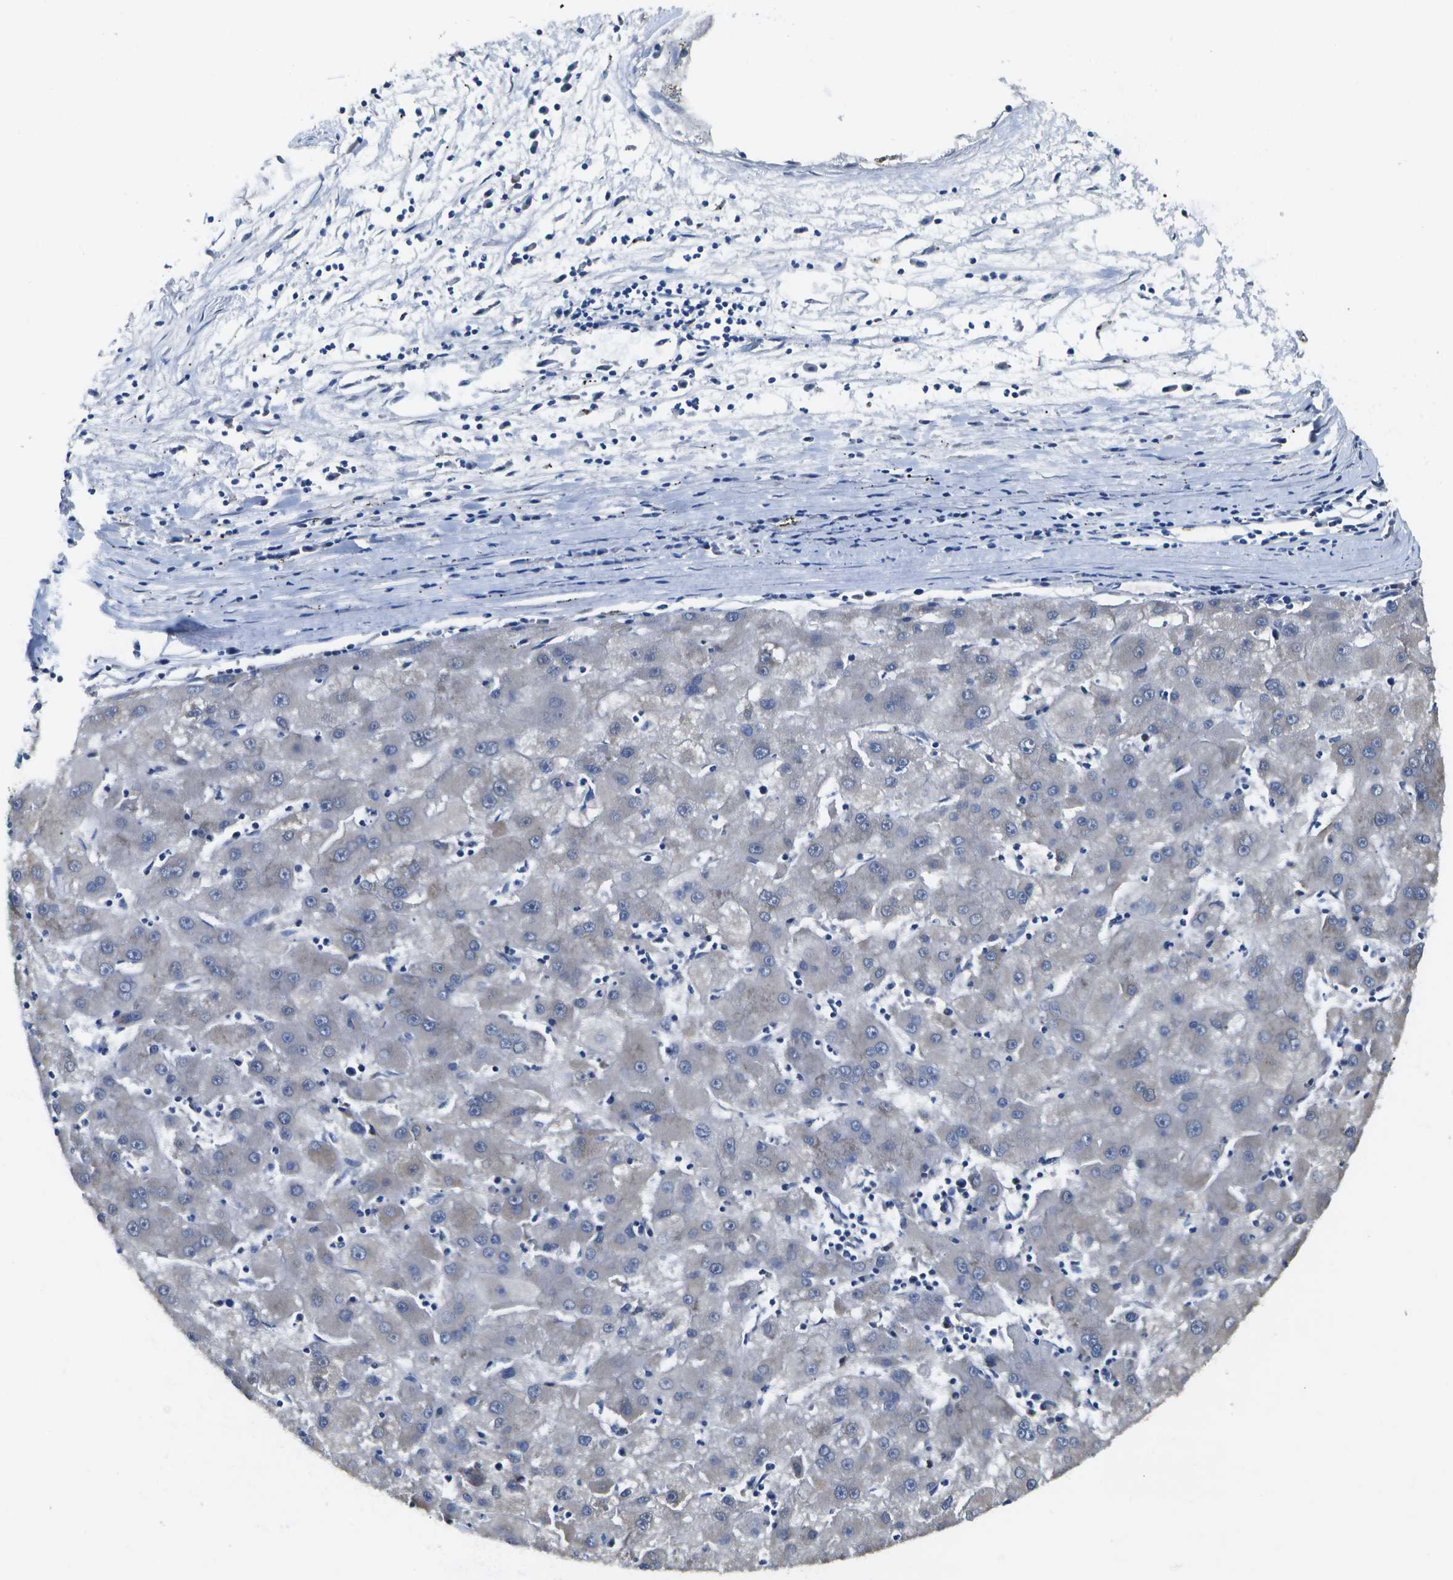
{"staining": {"intensity": "negative", "quantity": "none", "location": "none"}, "tissue": "liver cancer", "cell_type": "Tumor cells", "image_type": "cancer", "snomed": [{"axis": "morphology", "description": "Carcinoma, Hepatocellular, NOS"}, {"axis": "topography", "description": "Liver"}], "caption": "Liver cancer stained for a protein using IHC displays no expression tumor cells.", "gene": "DSE", "patient": {"sex": "male", "age": 72}}